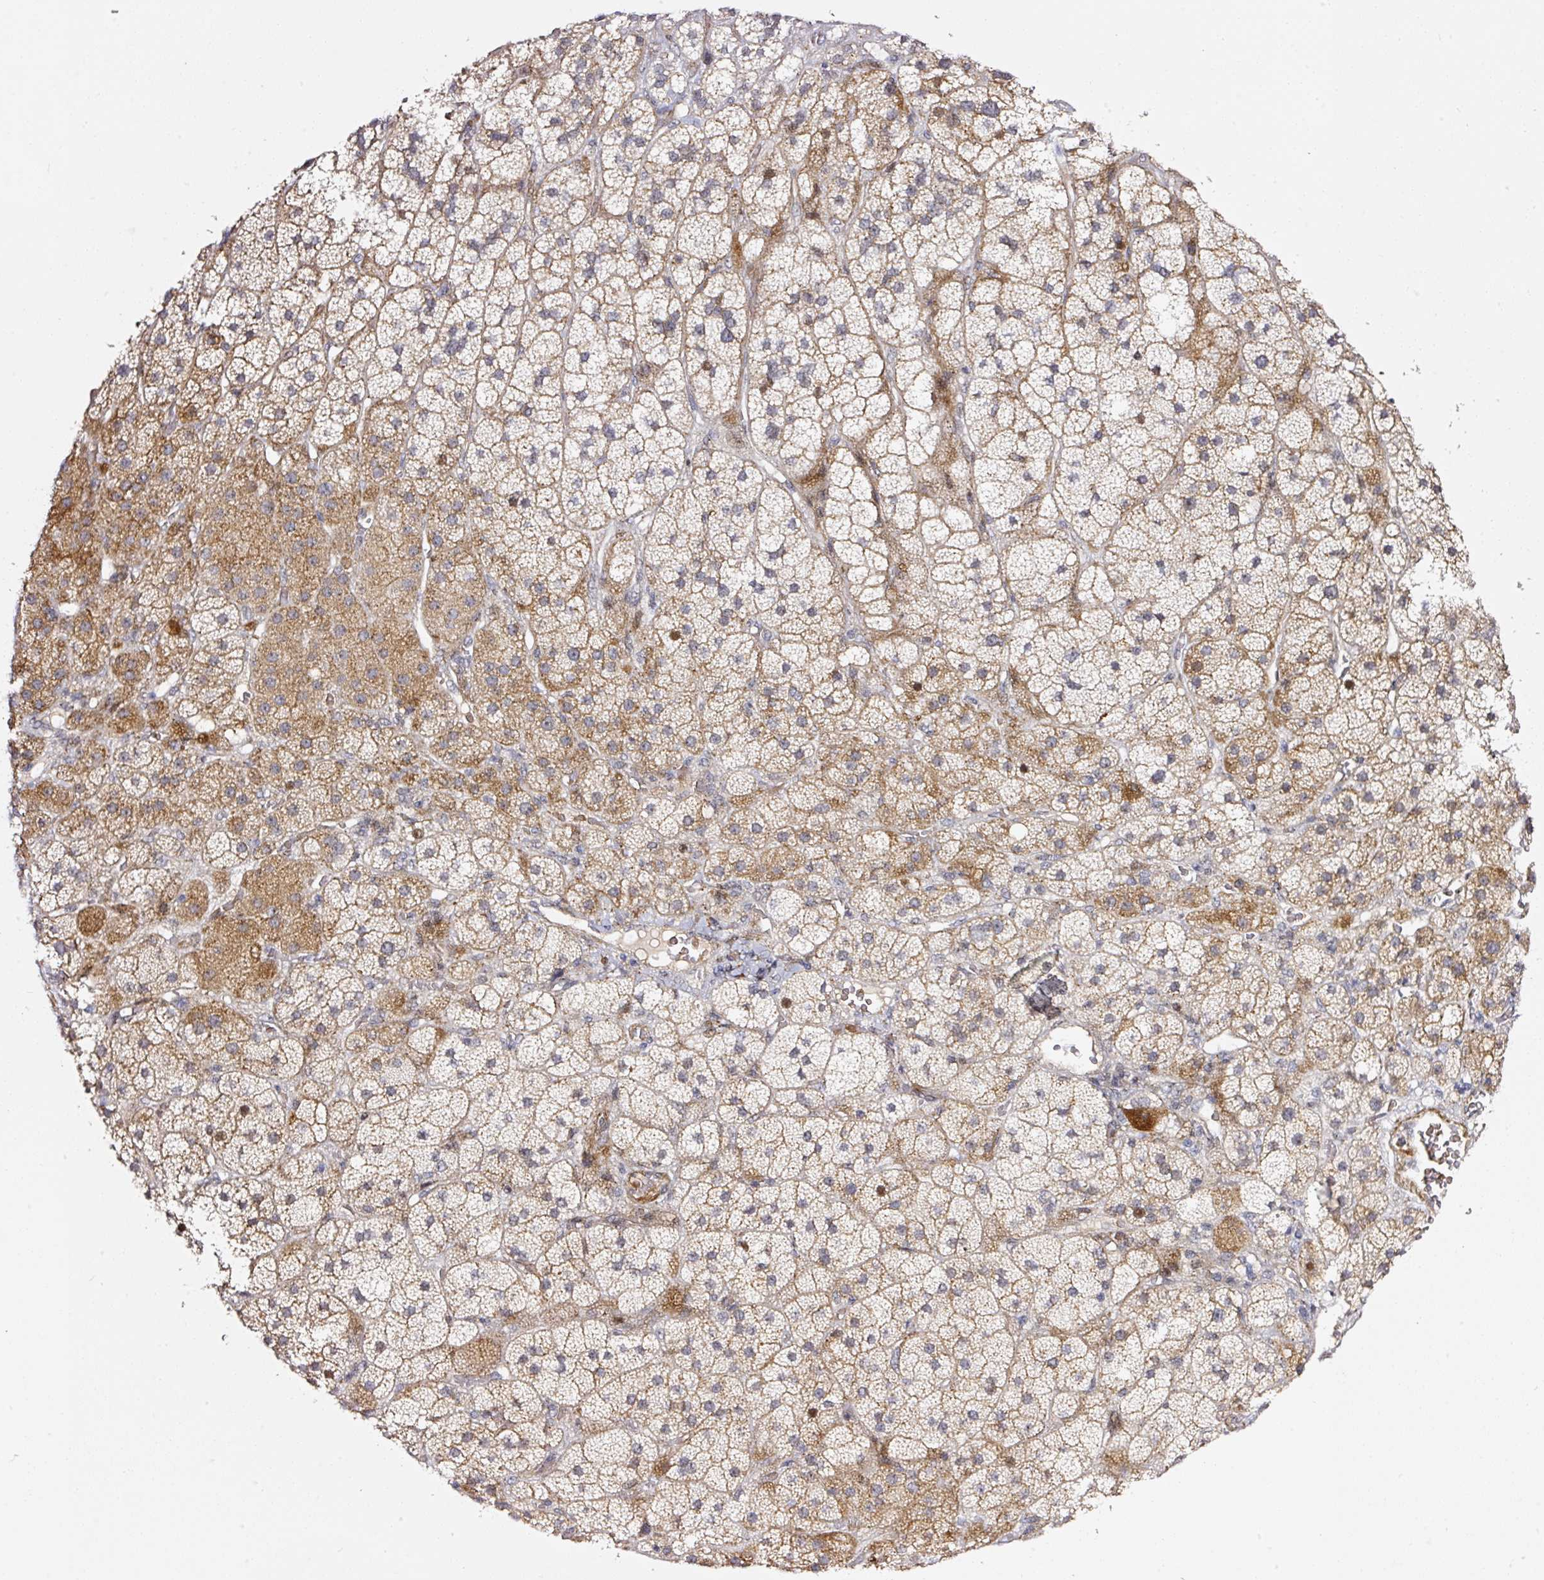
{"staining": {"intensity": "moderate", "quantity": "25%-75%", "location": "cytoplasmic/membranous,nuclear"}, "tissue": "adrenal gland", "cell_type": "Glandular cells", "image_type": "normal", "snomed": [{"axis": "morphology", "description": "Normal tissue, NOS"}, {"axis": "topography", "description": "Adrenal gland"}], "caption": "Adrenal gland stained for a protein (brown) reveals moderate cytoplasmic/membranous,nuclear positive positivity in about 25%-75% of glandular cells.", "gene": "ANKRD20A1", "patient": {"sex": "male", "age": 57}}